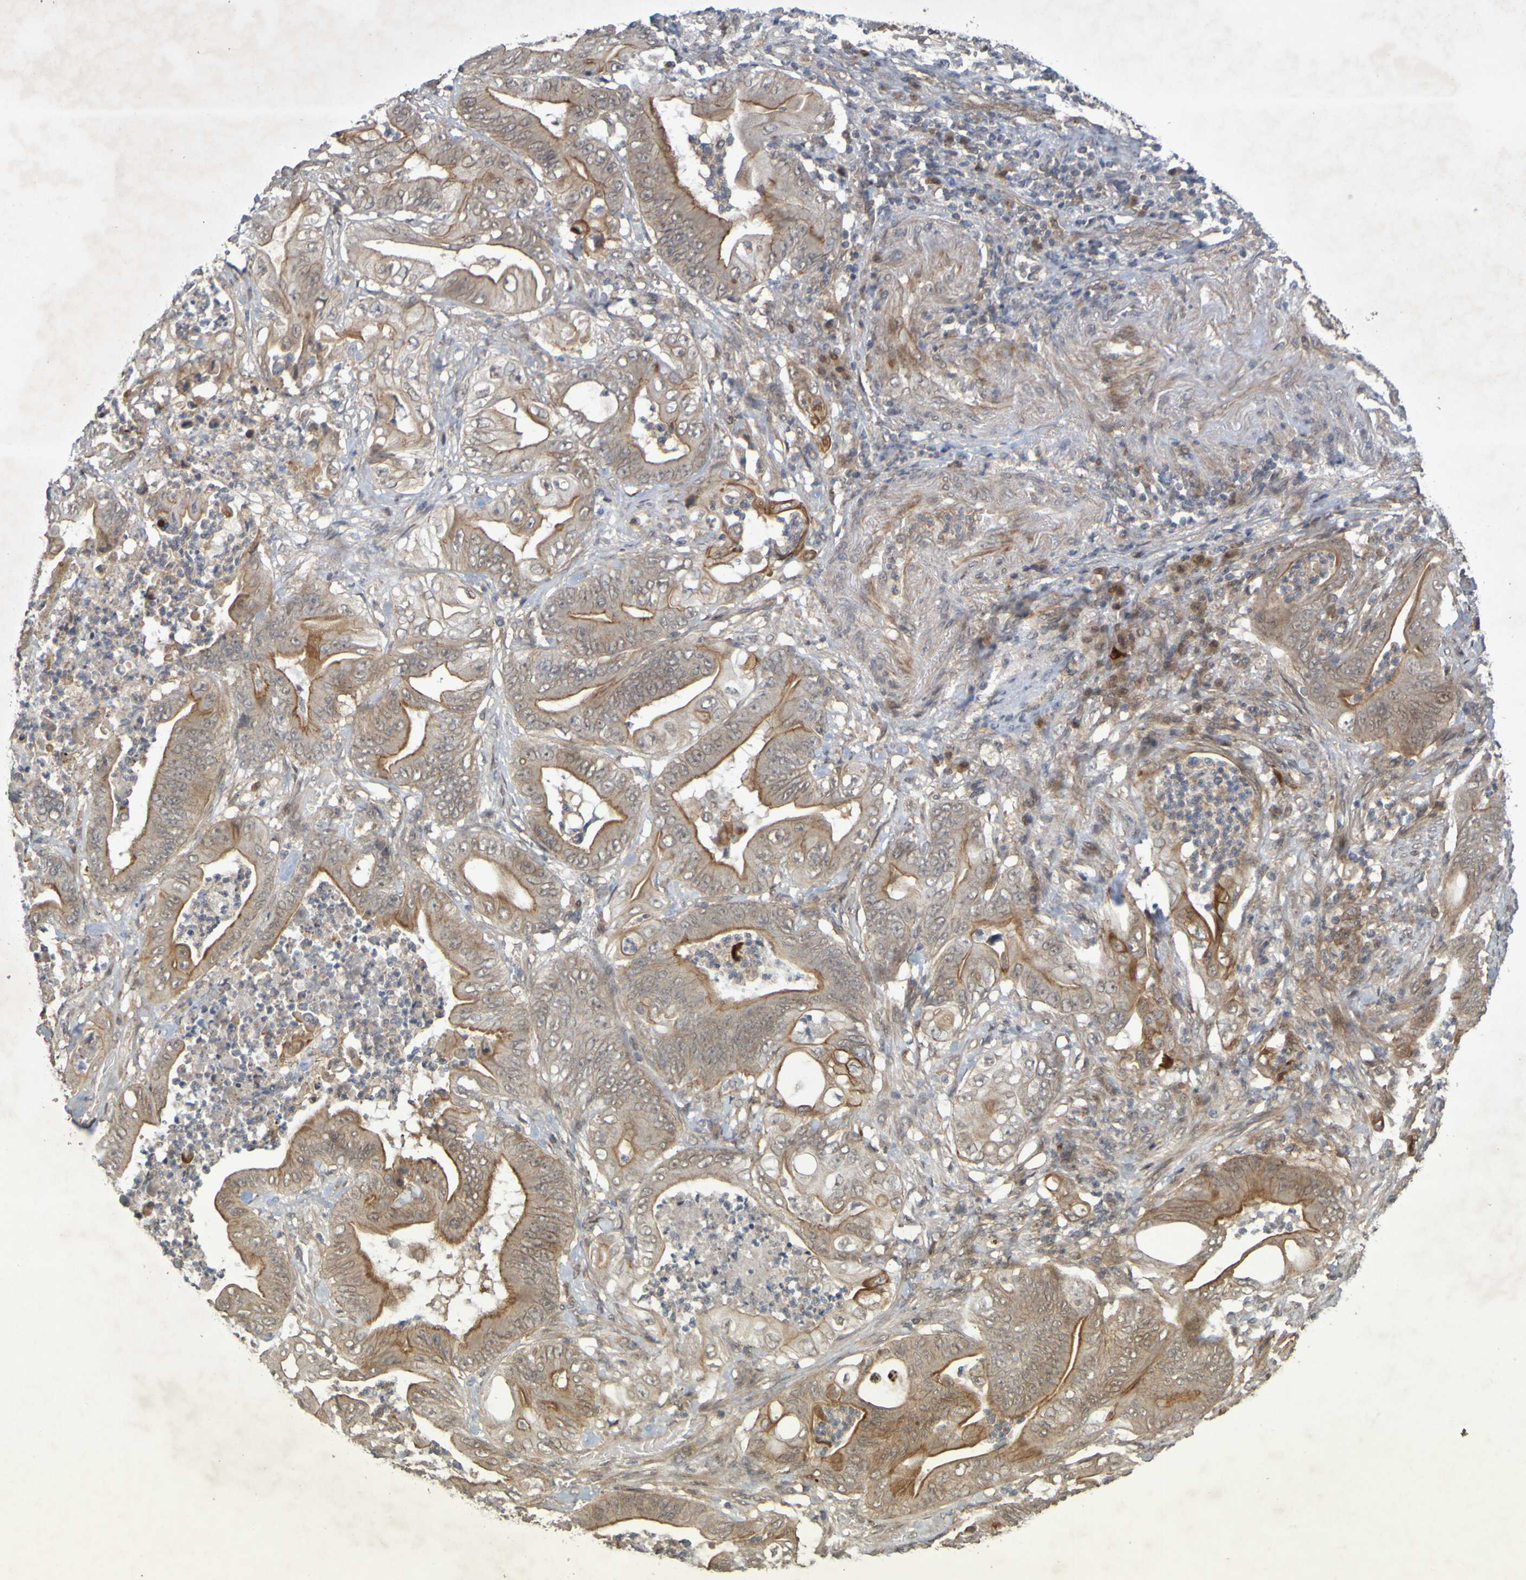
{"staining": {"intensity": "moderate", "quantity": ">75%", "location": "cytoplasmic/membranous"}, "tissue": "stomach cancer", "cell_type": "Tumor cells", "image_type": "cancer", "snomed": [{"axis": "morphology", "description": "Adenocarcinoma, NOS"}, {"axis": "topography", "description": "Stomach"}], "caption": "This is a histology image of IHC staining of stomach cancer, which shows moderate staining in the cytoplasmic/membranous of tumor cells.", "gene": "ARHGEF11", "patient": {"sex": "female", "age": 73}}